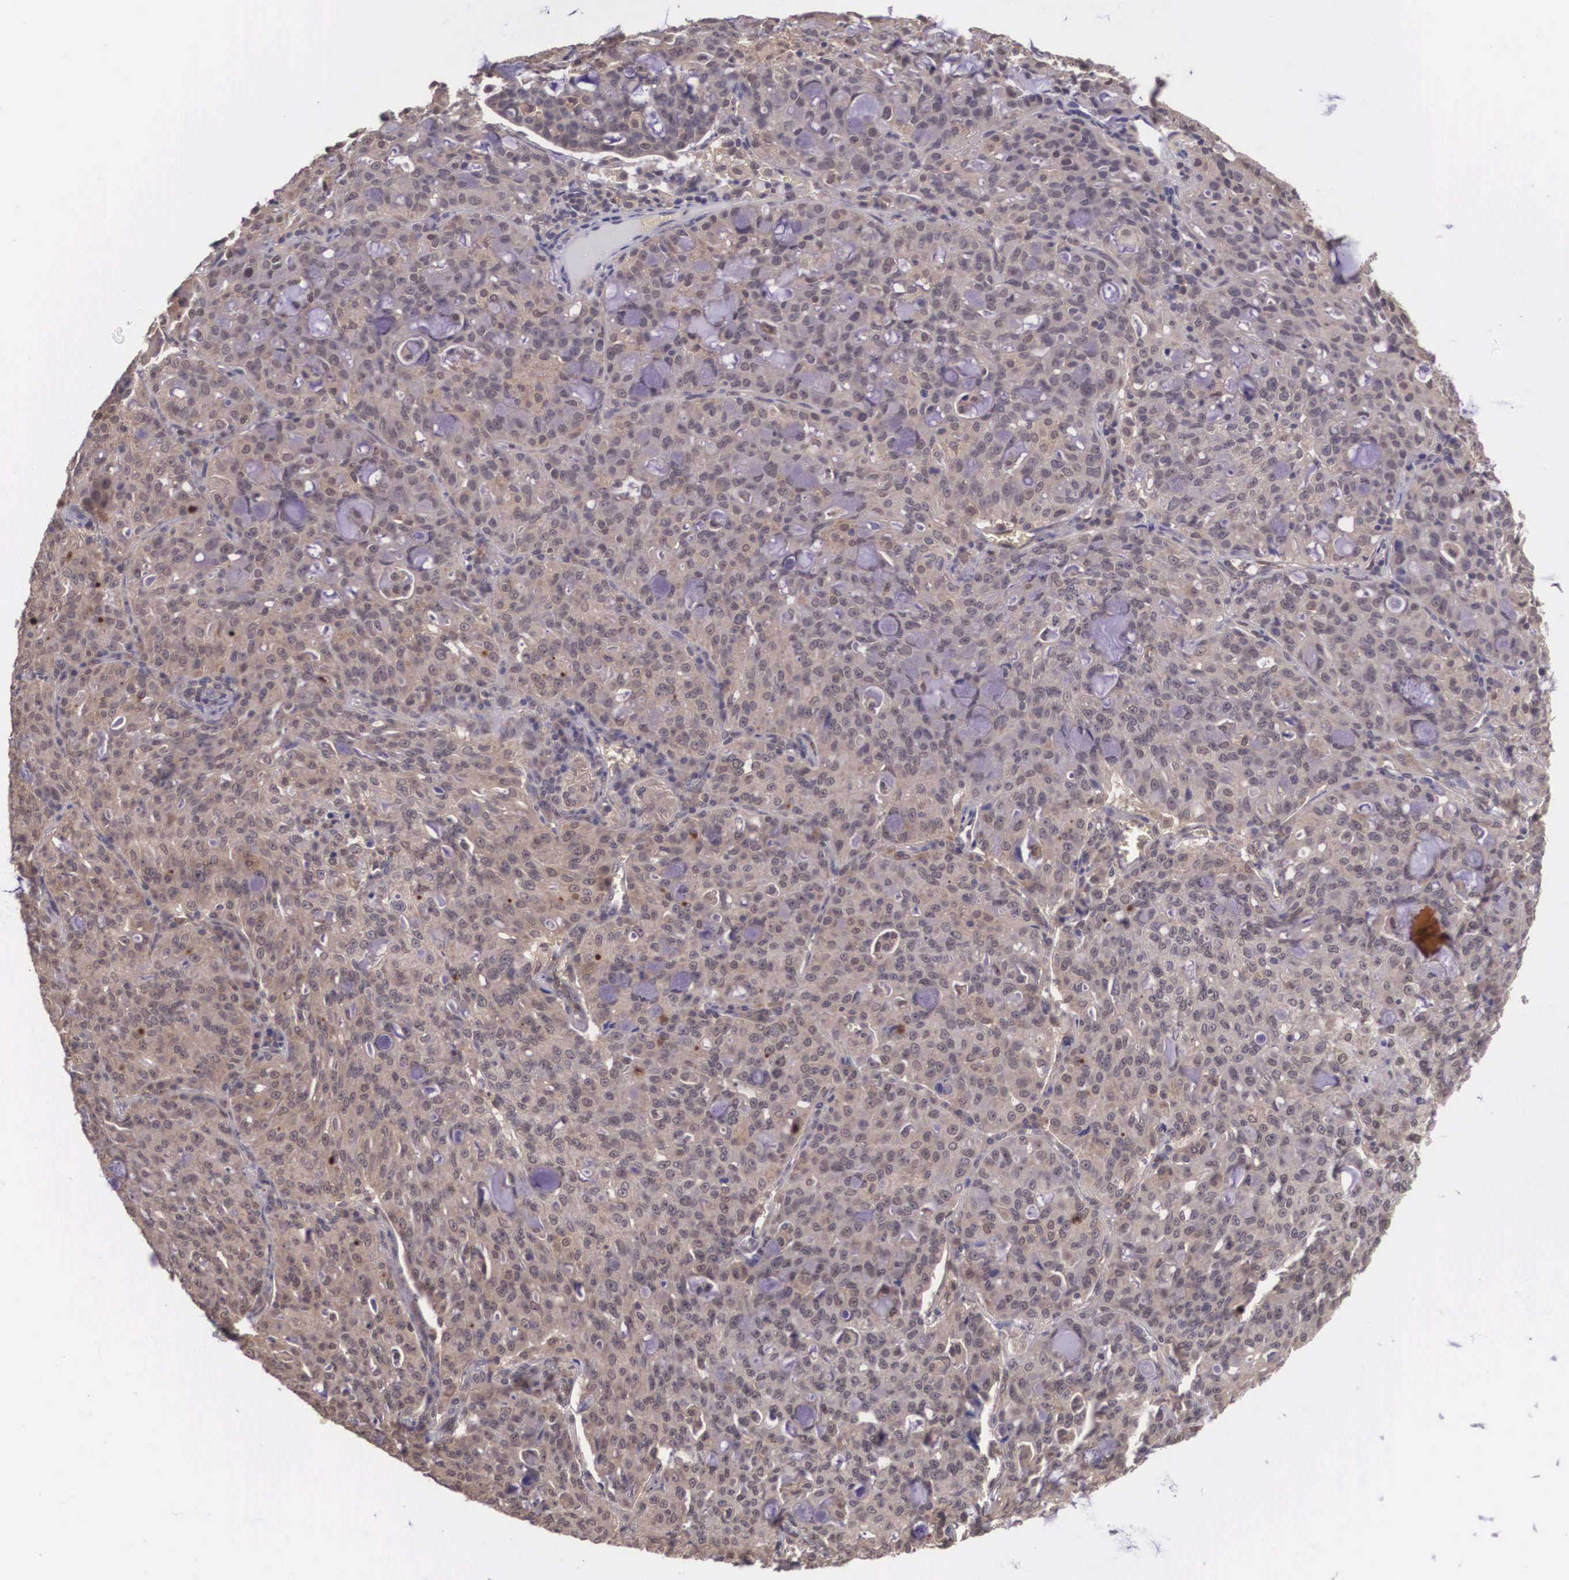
{"staining": {"intensity": "moderate", "quantity": ">75%", "location": "cytoplasmic/membranous"}, "tissue": "lung cancer", "cell_type": "Tumor cells", "image_type": "cancer", "snomed": [{"axis": "morphology", "description": "Adenocarcinoma, NOS"}, {"axis": "topography", "description": "Lung"}], "caption": "Lung cancer stained with a brown dye displays moderate cytoplasmic/membranous positive expression in about >75% of tumor cells.", "gene": "VASH1", "patient": {"sex": "female", "age": 44}}